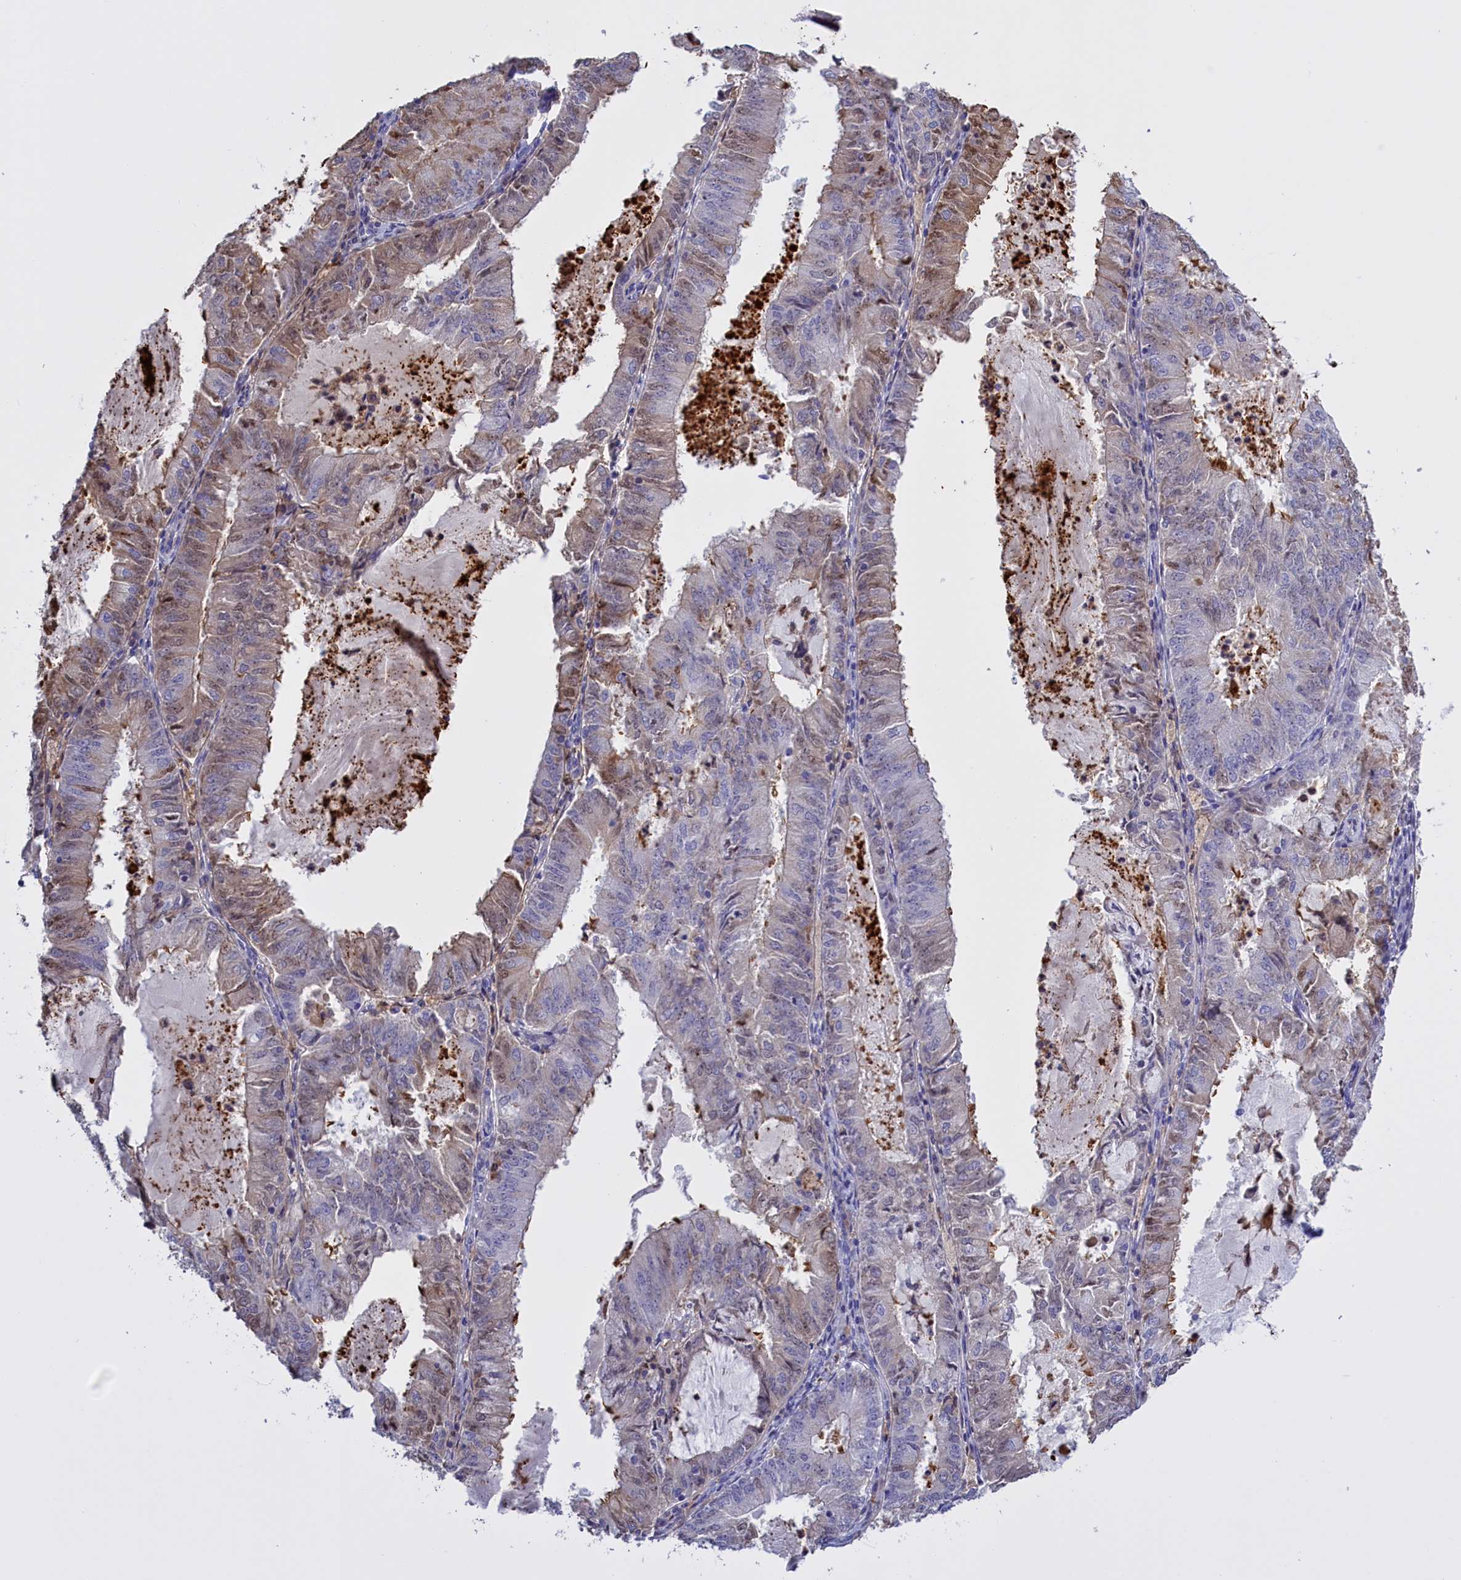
{"staining": {"intensity": "weak", "quantity": "<25%", "location": "cytoplasmic/membranous"}, "tissue": "endometrial cancer", "cell_type": "Tumor cells", "image_type": "cancer", "snomed": [{"axis": "morphology", "description": "Adenocarcinoma, NOS"}, {"axis": "topography", "description": "Endometrium"}], "caption": "Human endometrial cancer stained for a protein using IHC displays no positivity in tumor cells.", "gene": "FAM149B1", "patient": {"sex": "female", "age": 57}}